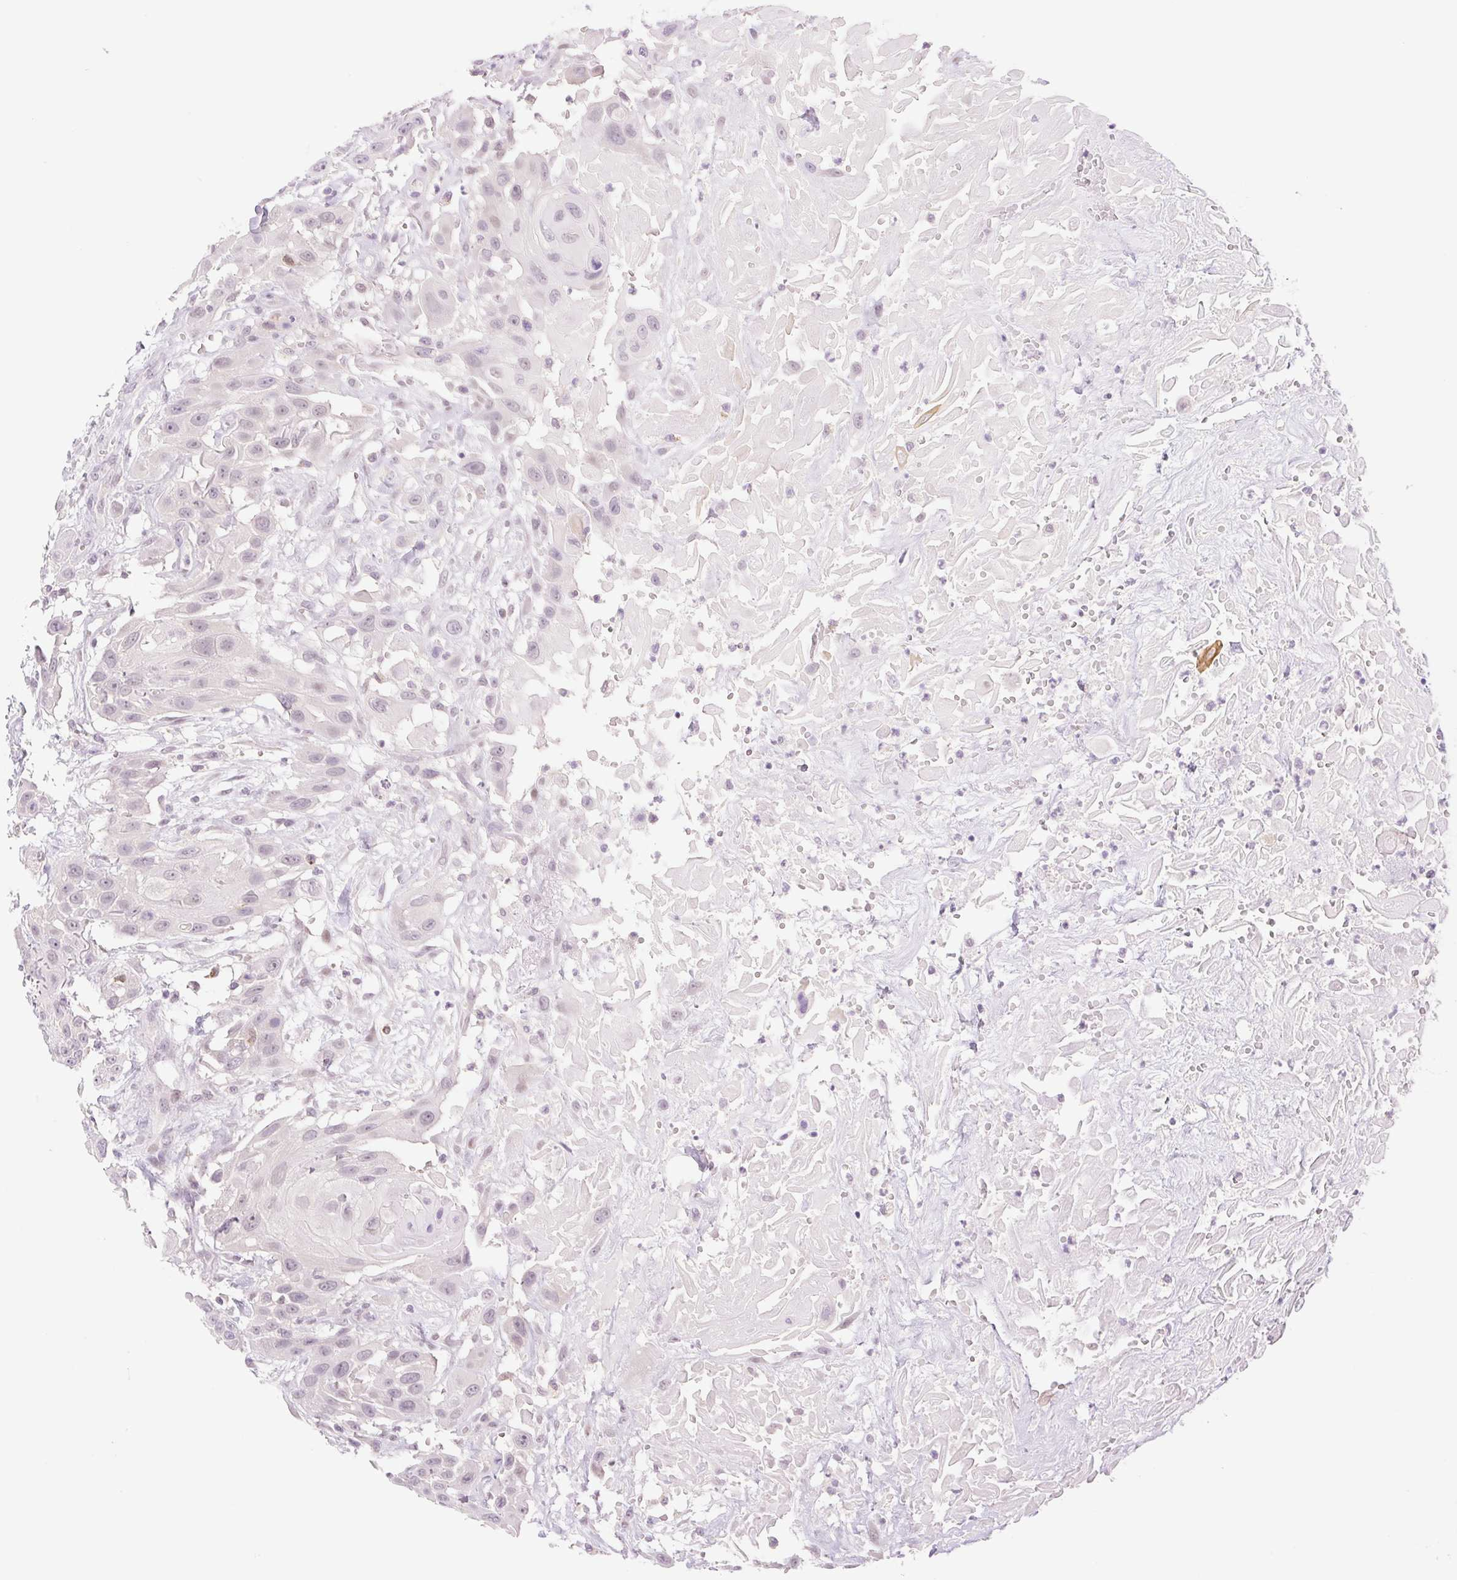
{"staining": {"intensity": "negative", "quantity": "none", "location": "none"}, "tissue": "head and neck cancer", "cell_type": "Tumor cells", "image_type": "cancer", "snomed": [{"axis": "morphology", "description": "Squamous cell carcinoma, NOS"}, {"axis": "topography", "description": "Head-Neck"}], "caption": "High magnification brightfield microscopy of head and neck cancer (squamous cell carcinoma) stained with DAB (brown) and counterstained with hematoxylin (blue): tumor cells show no significant staining.", "gene": "SPRYD4", "patient": {"sex": "male", "age": 81}}